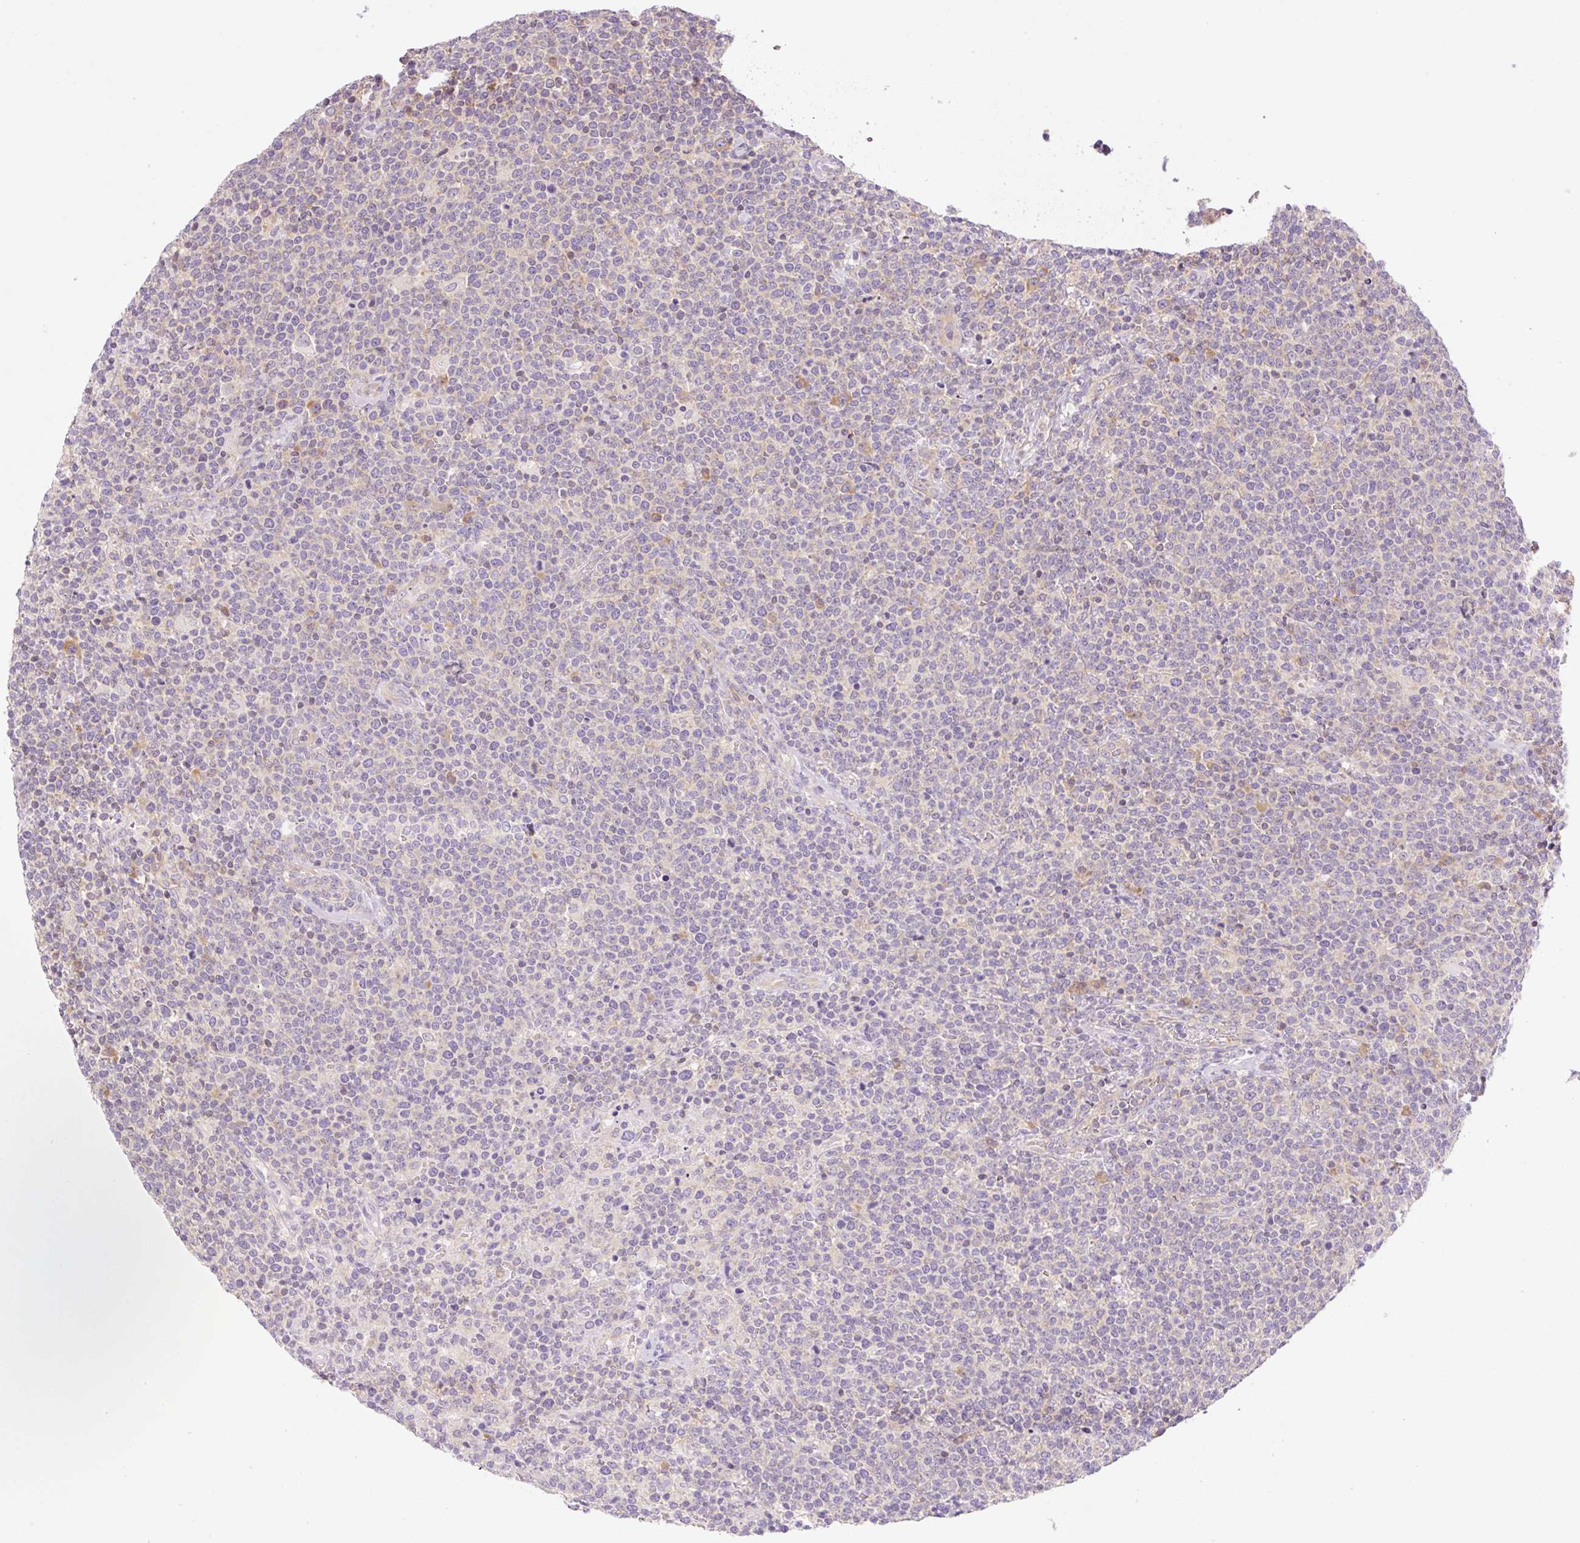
{"staining": {"intensity": "negative", "quantity": "none", "location": "none"}, "tissue": "lymphoma", "cell_type": "Tumor cells", "image_type": "cancer", "snomed": [{"axis": "morphology", "description": "Malignant lymphoma, non-Hodgkin's type, High grade"}, {"axis": "topography", "description": "Lymph node"}], "caption": "A high-resolution image shows immunohistochemistry staining of lymphoma, which displays no significant staining in tumor cells.", "gene": "RPL18A", "patient": {"sex": "male", "age": 61}}